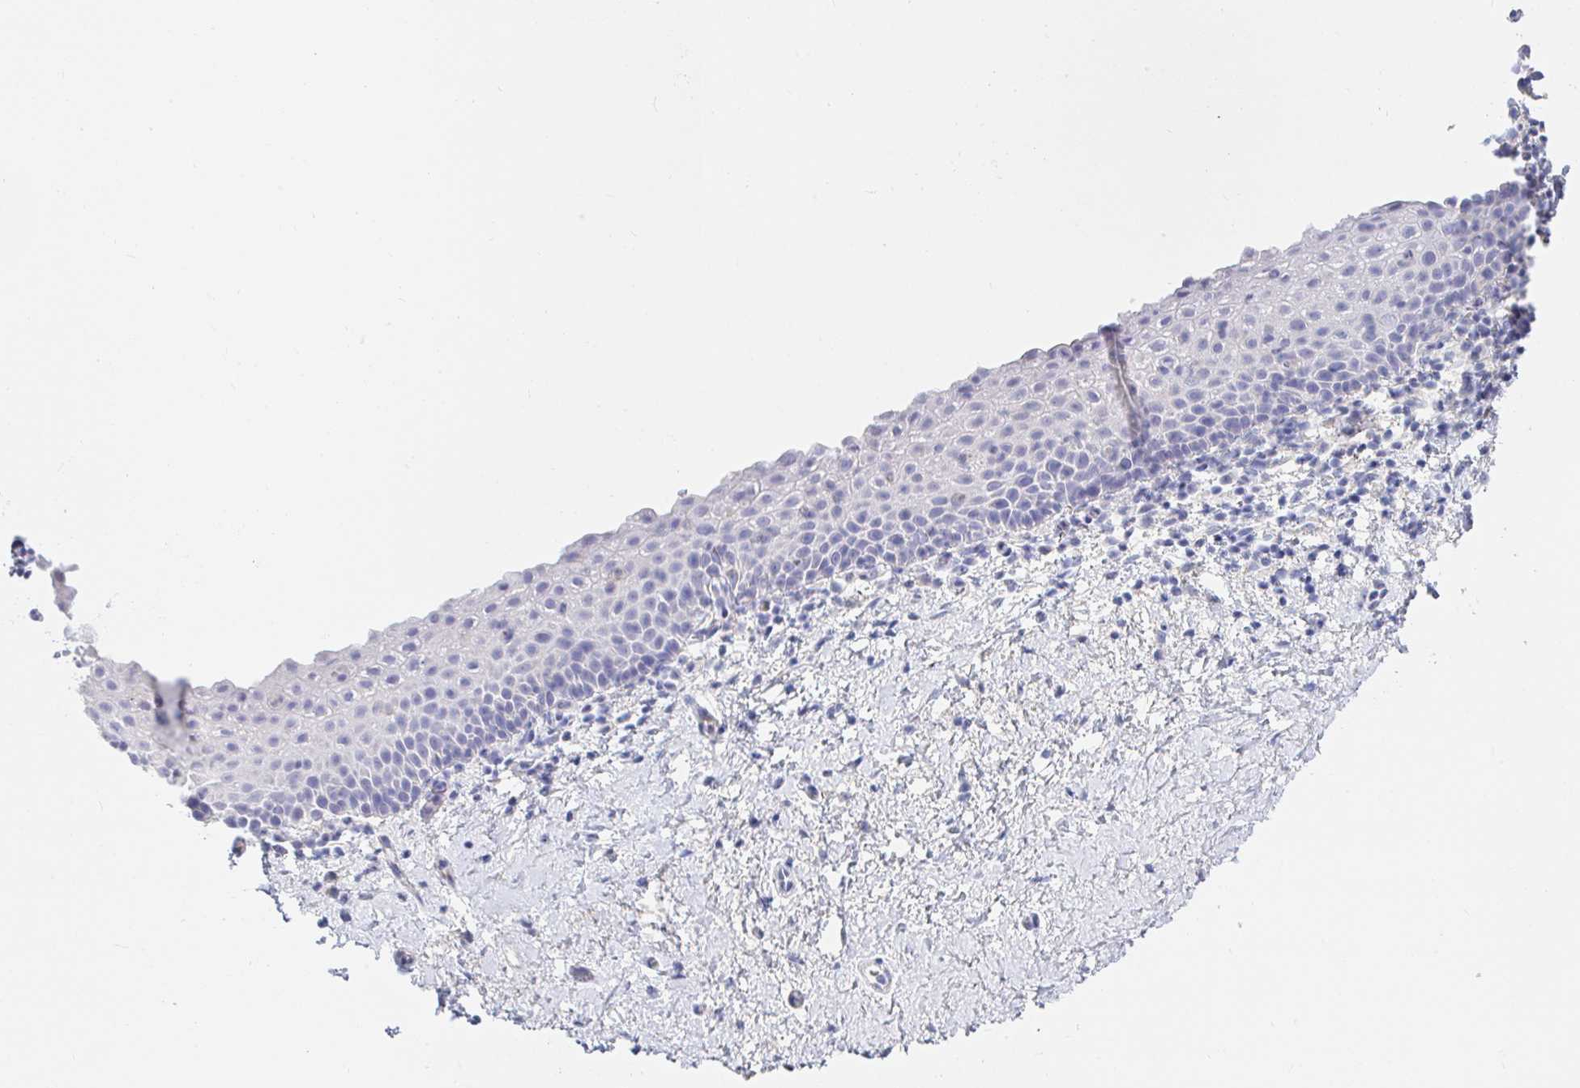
{"staining": {"intensity": "negative", "quantity": "none", "location": "none"}, "tissue": "vagina", "cell_type": "Squamous epithelial cells", "image_type": "normal", "snomed": [{"axis": "morphology", "description": "Normal tissue, NOS"}, {"axis": "topography", "description": "Vagina"}], "caption": "Immunohistochemical staining of benign human vagina displays no significant positivity in squamous epithelial cells.", "gene": "PDE6B", "patient": {"sex": "female", "age": 61}}